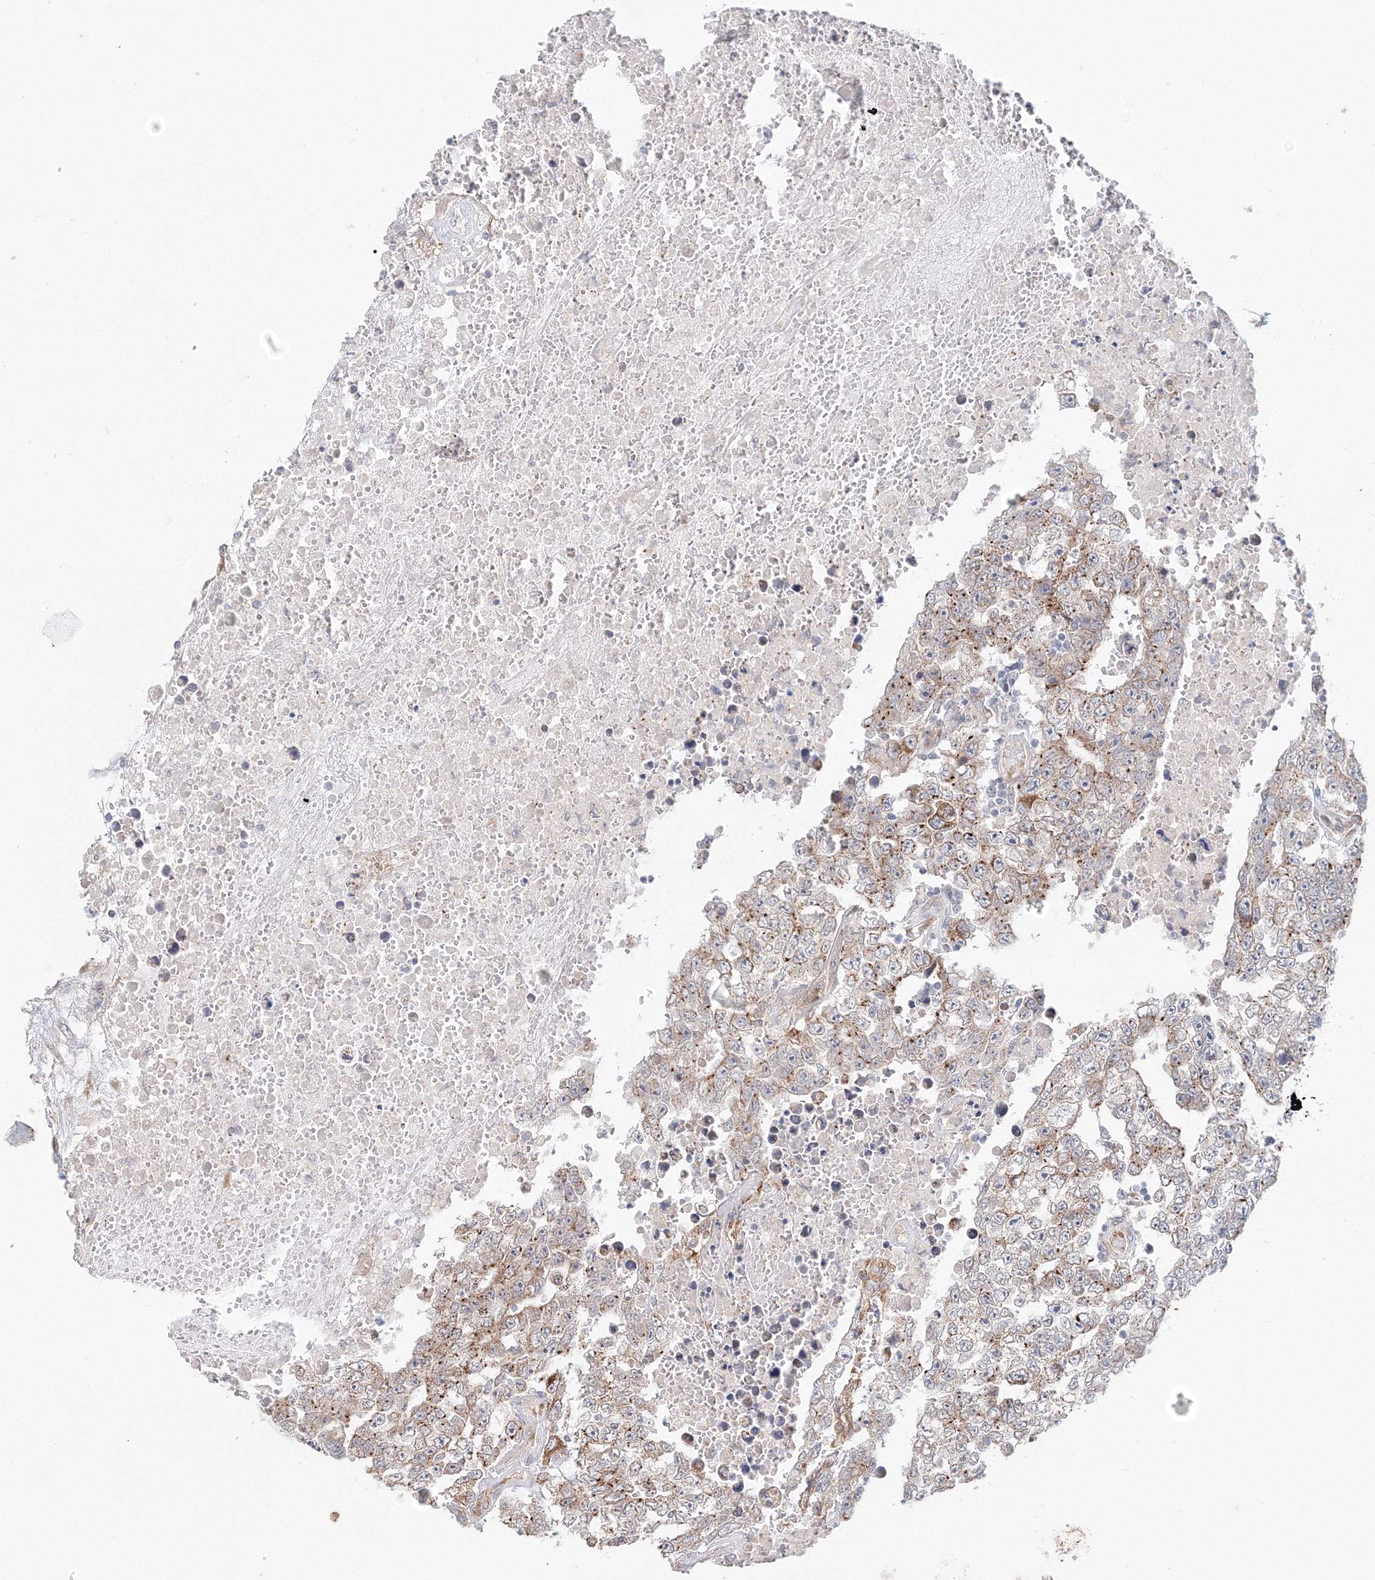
{"staining": {"intensity": "moderate", "quantity": "<25%", "location": "cytoplasmic/membranous"}, "tissue": "testis cancer", "cell_type": "Tumor cells", "image_type": "cancer", "snomed": [{"axis": "morphology", "description": "Carcinoma, Embryonal, NOS"}, {"axis": "topography", "description": "Testis"}], "caption": "Immunohistochemistry of testis embryonal carcinoma displays low levels of moderate cytoplasmic/membranous positivity in about <25% of tumor cells.", "gene": "DHRS12", "patient": {"sex": "male", "age": 25}}